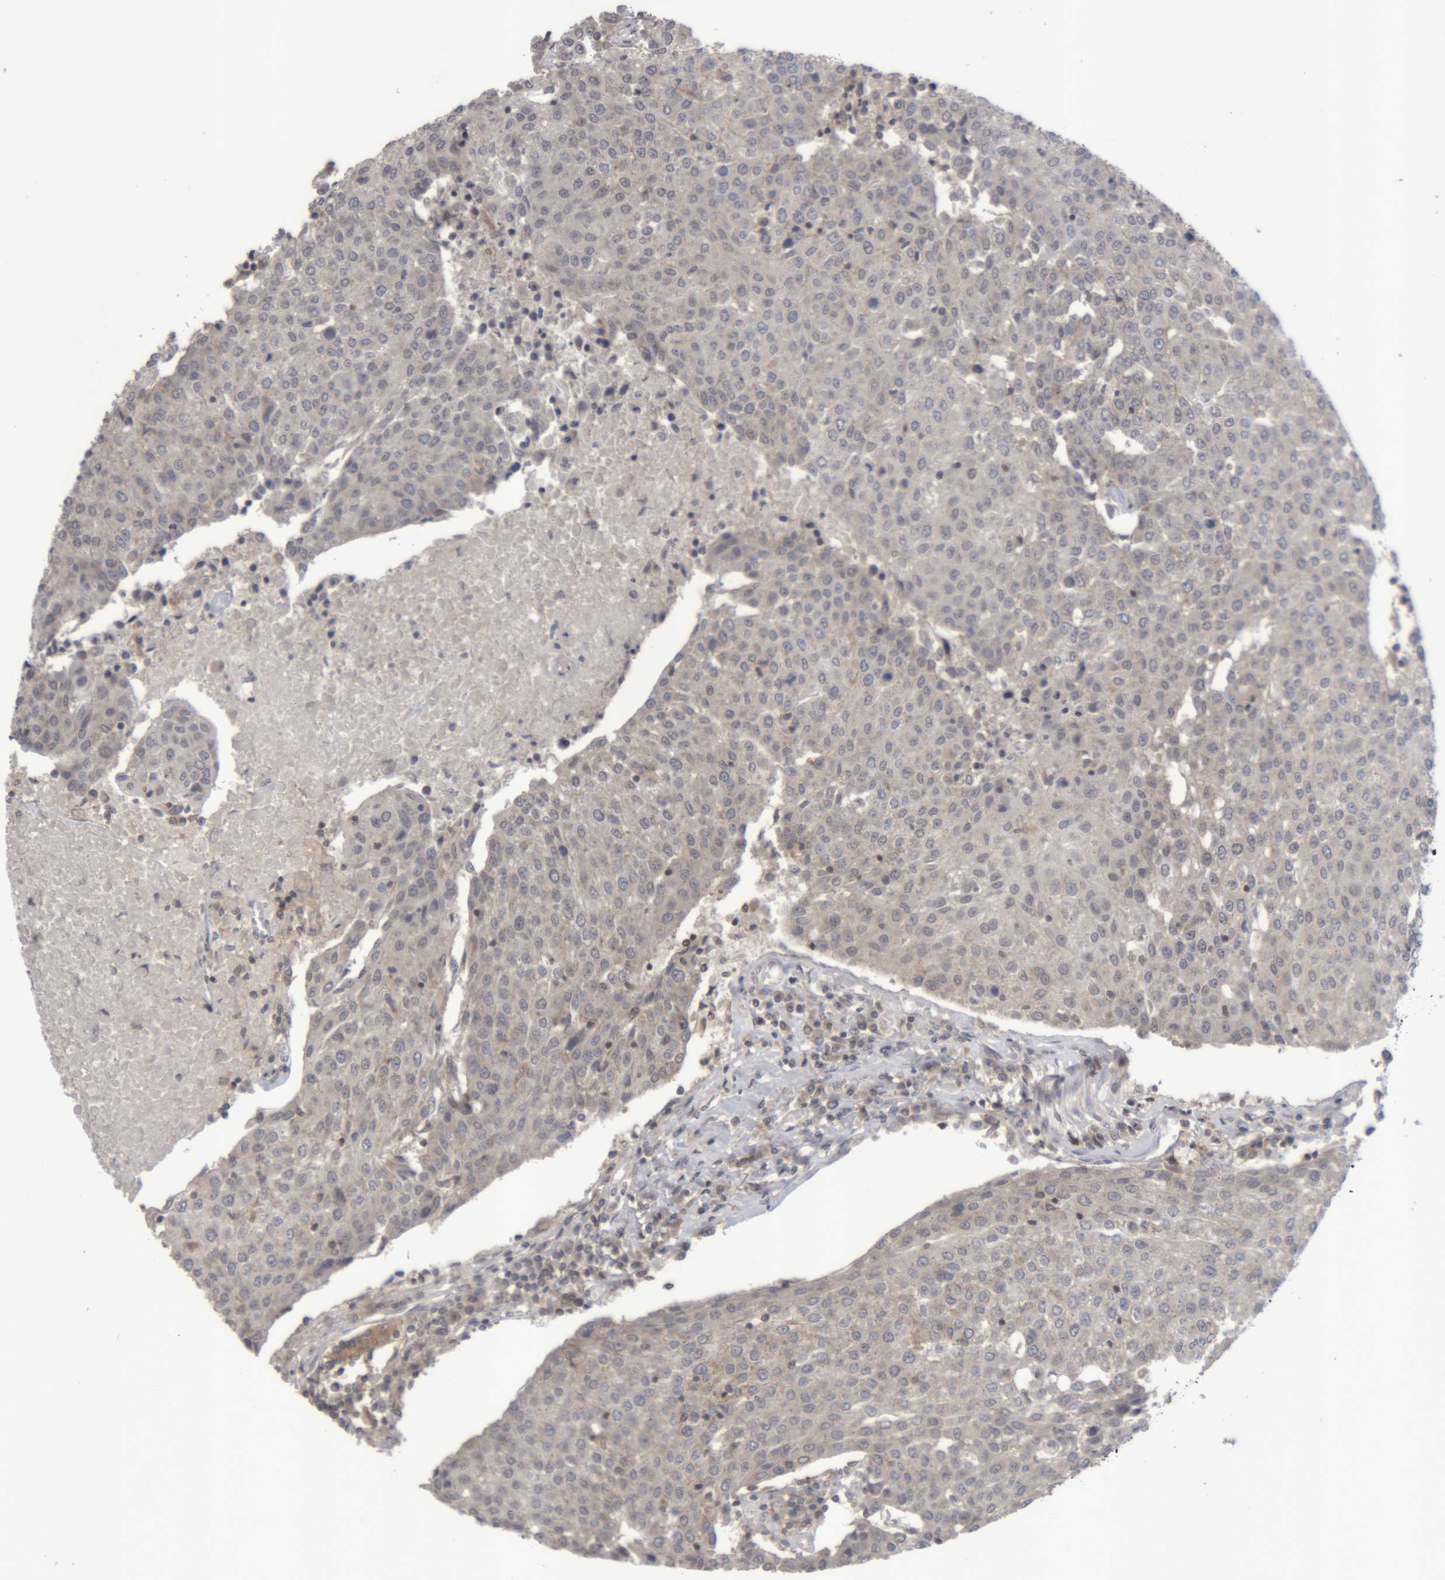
{"staining": {"intensity": "negative", "quantity": "none", "location": "none"}, "tissue": "urothelial cancer", "cell_type": "Tumor cells", "image_type": "cancer", "snomed": [{"axis": "morphology", "description": "Urothelial carcinoma, High grade"}, {"axis": "topography", "description": "Urinary bladder"}], "caption": "Immunohistochemistry of urothelial carcinoma (high-grade) shows no expression in tumor cells. (DAB IHC, high magnification).", "gene": "NFATC2", "patient": {"sex": "female", "age": 85}}